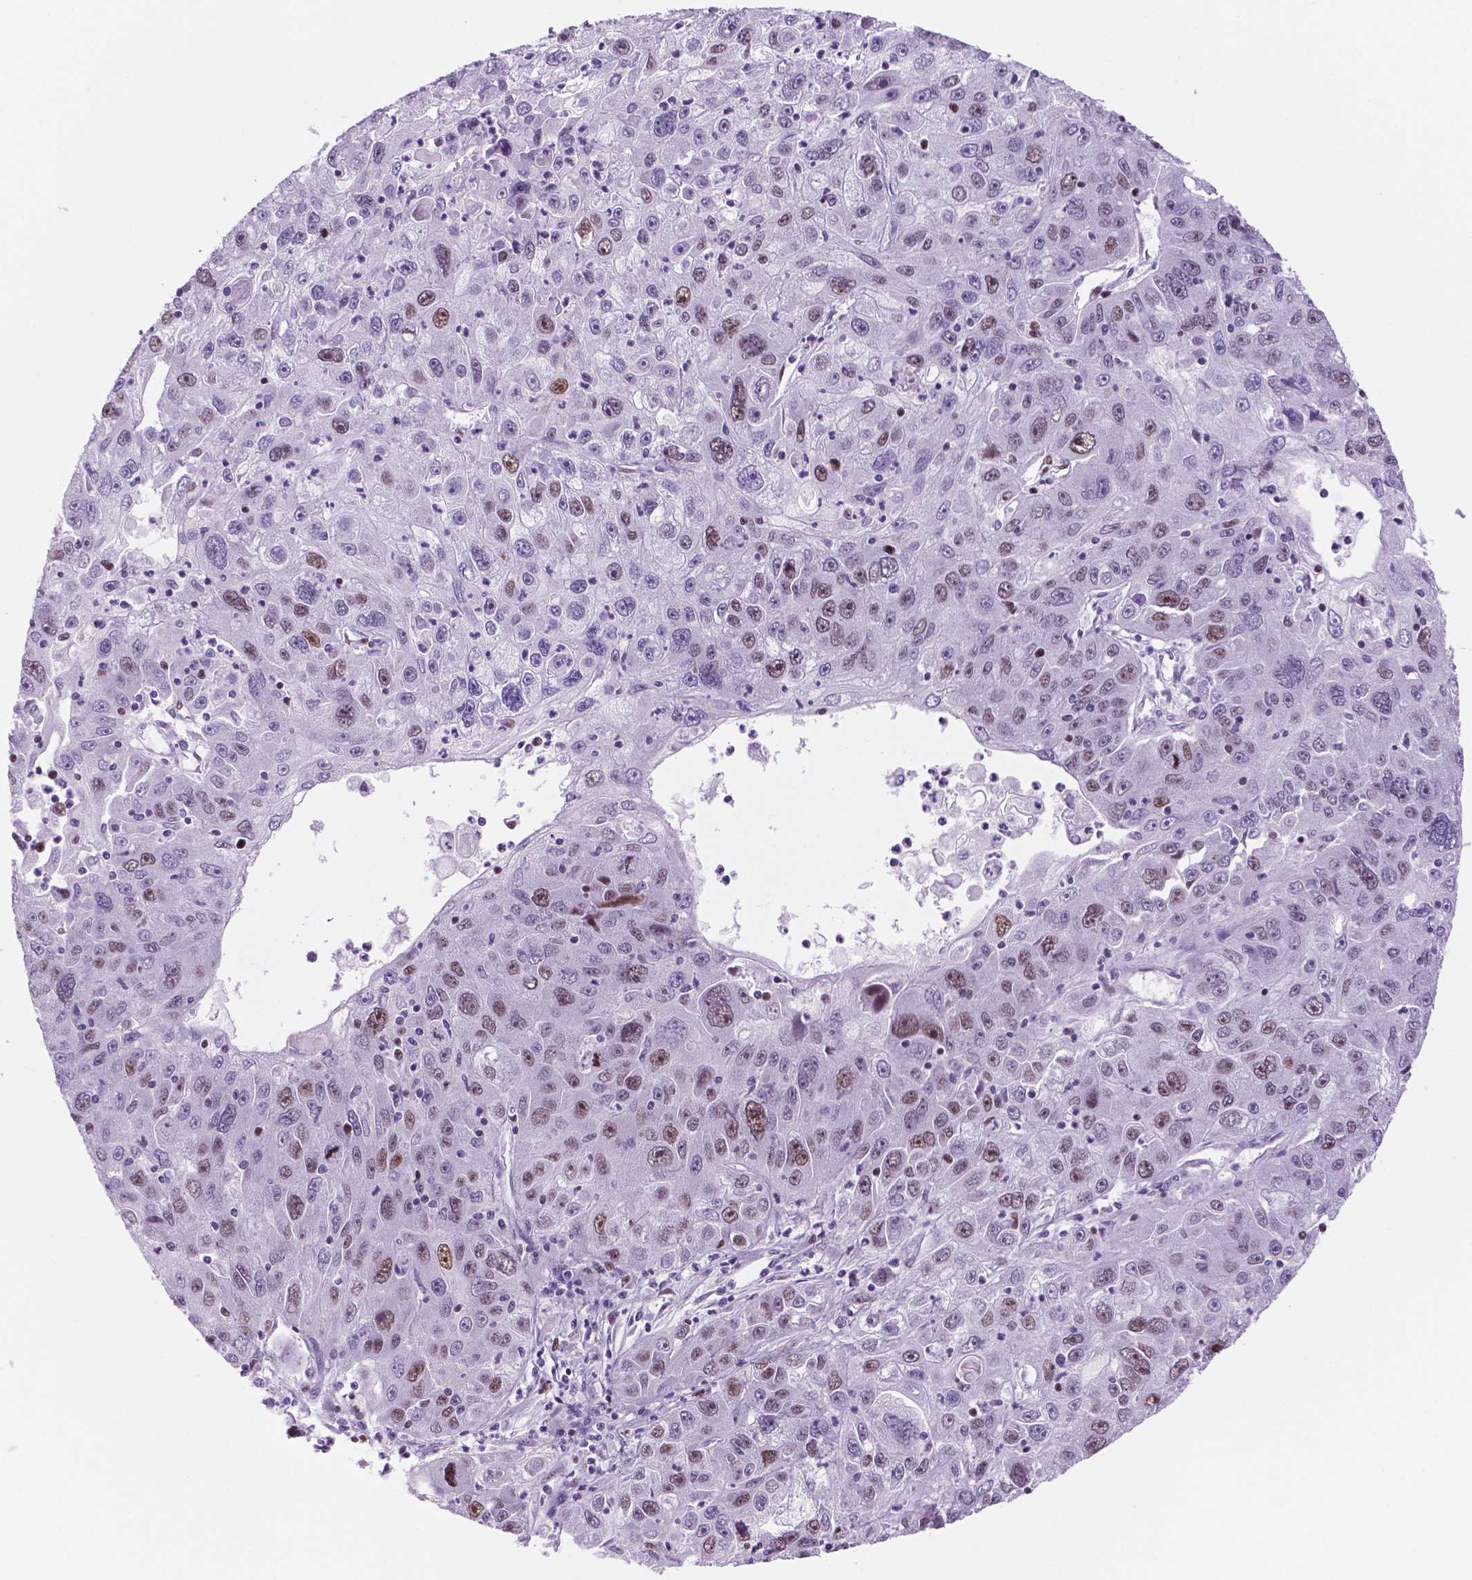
{"staining": {"intensity": "moderate", "quantity": "25%-75%", "location": "nuclear"}, "tissue": "stomach cancer", "cell_type": "Tumor cells", "image_type": "cancer", "snomed": [{"axis": "morphology", "description": "Adenocarcinoma, NOS"}, {"axis": "topography", "description": "Stomach"}], "caption": "An image showing moderate nuclear staining in approximately 25%-75% of tumor cells in stomach cancer, as visualized by brown immunohistochemical staining.", "gene": "NCAPH2", "patient": {"sex": "male", "age": 56}}